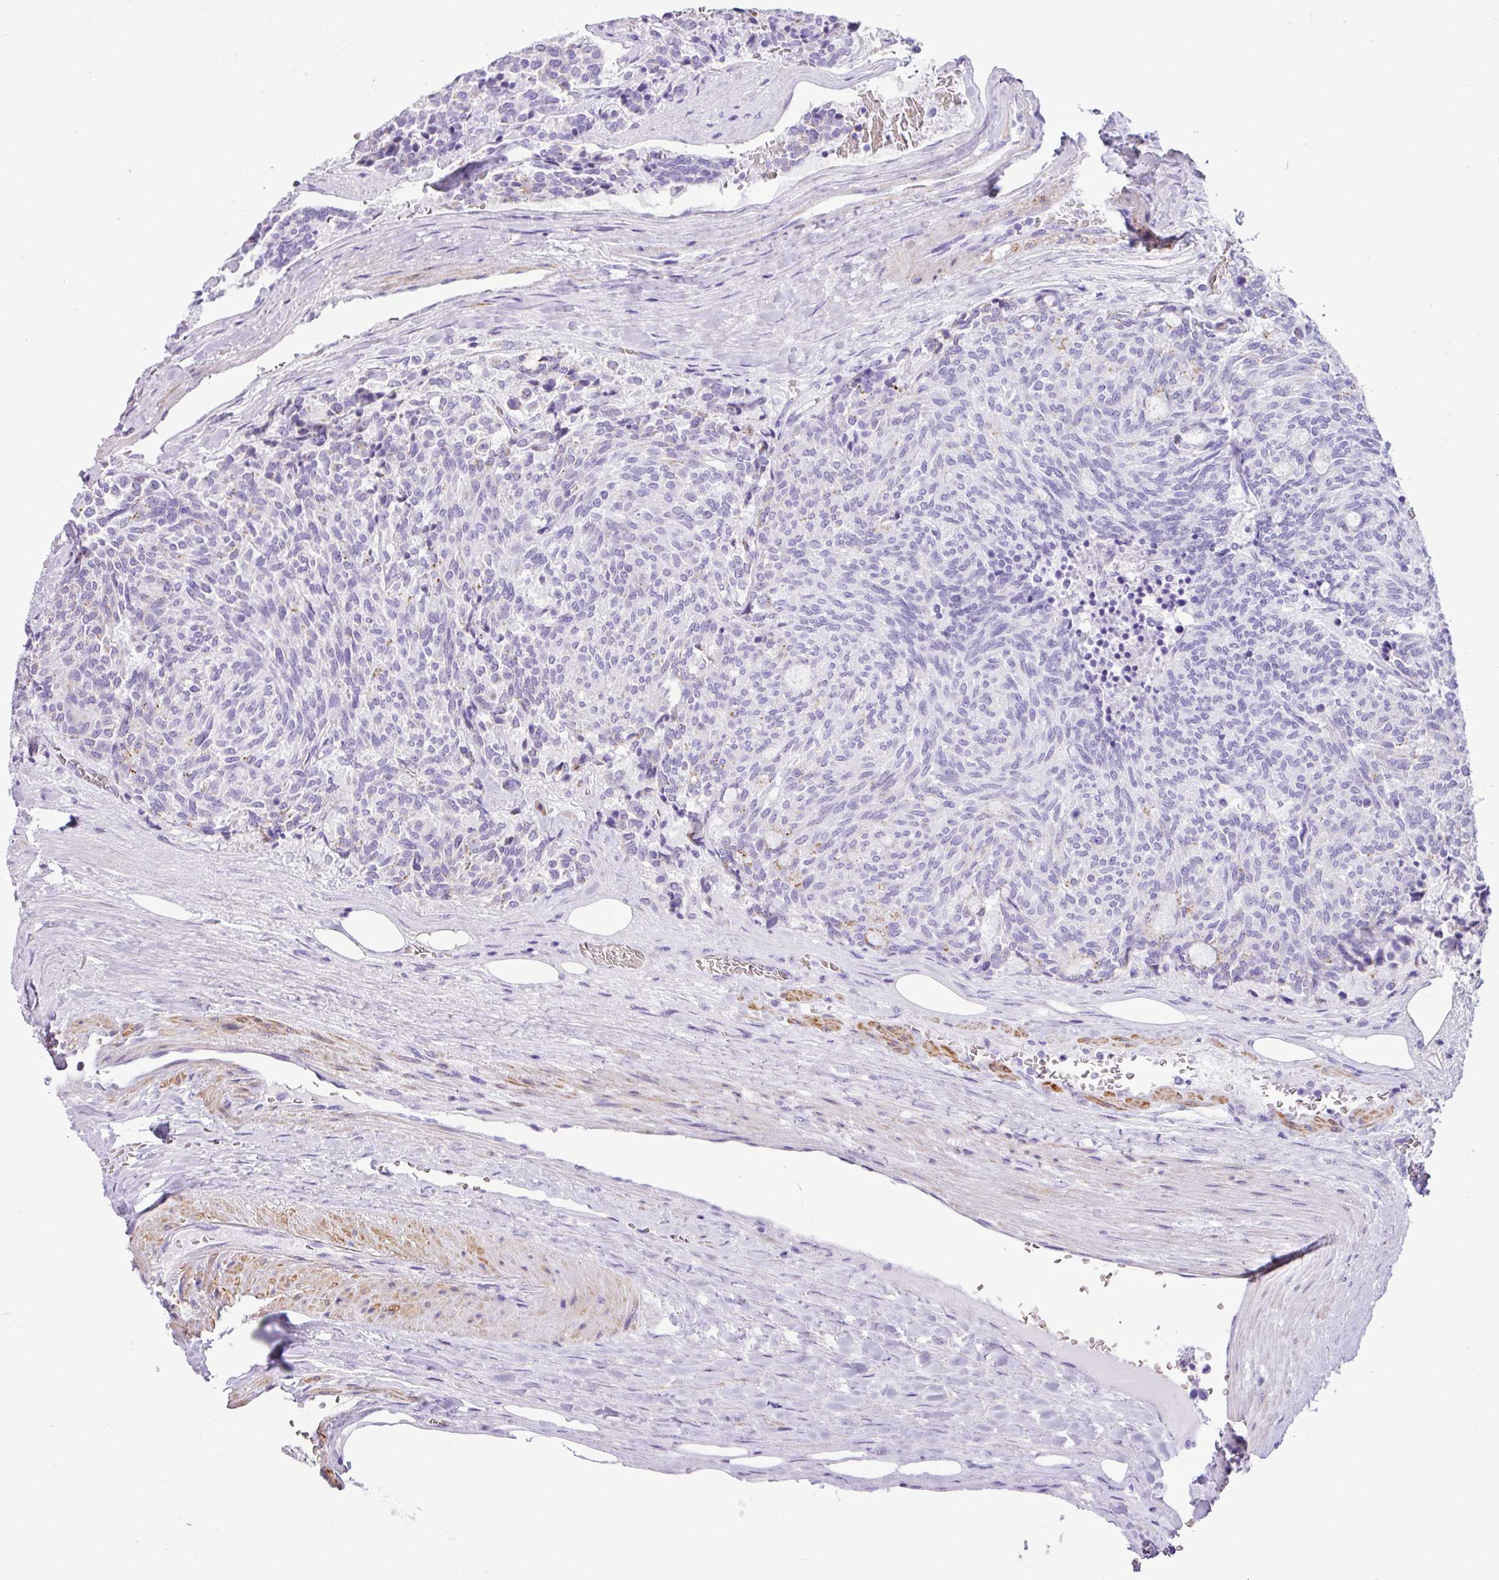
{"staining": {"intensity": "negative", "quantity": "none", "location": "none"}, "tissue": "carcinoid", "cell_type": "Tumor cells", "image_type": "cancer", "snomed": [{"axis": "morphology", "description": "Carcinoid, malignant, NOS"}, {"axis": "topography", "description": "Pancreas"}], "caption": "Protein analysis of carcinoid (malignant) reveals no significant expression in tumor cells.", "gene": "ZSCAN5A", "patient": {"sex": "female", "age": 54}}